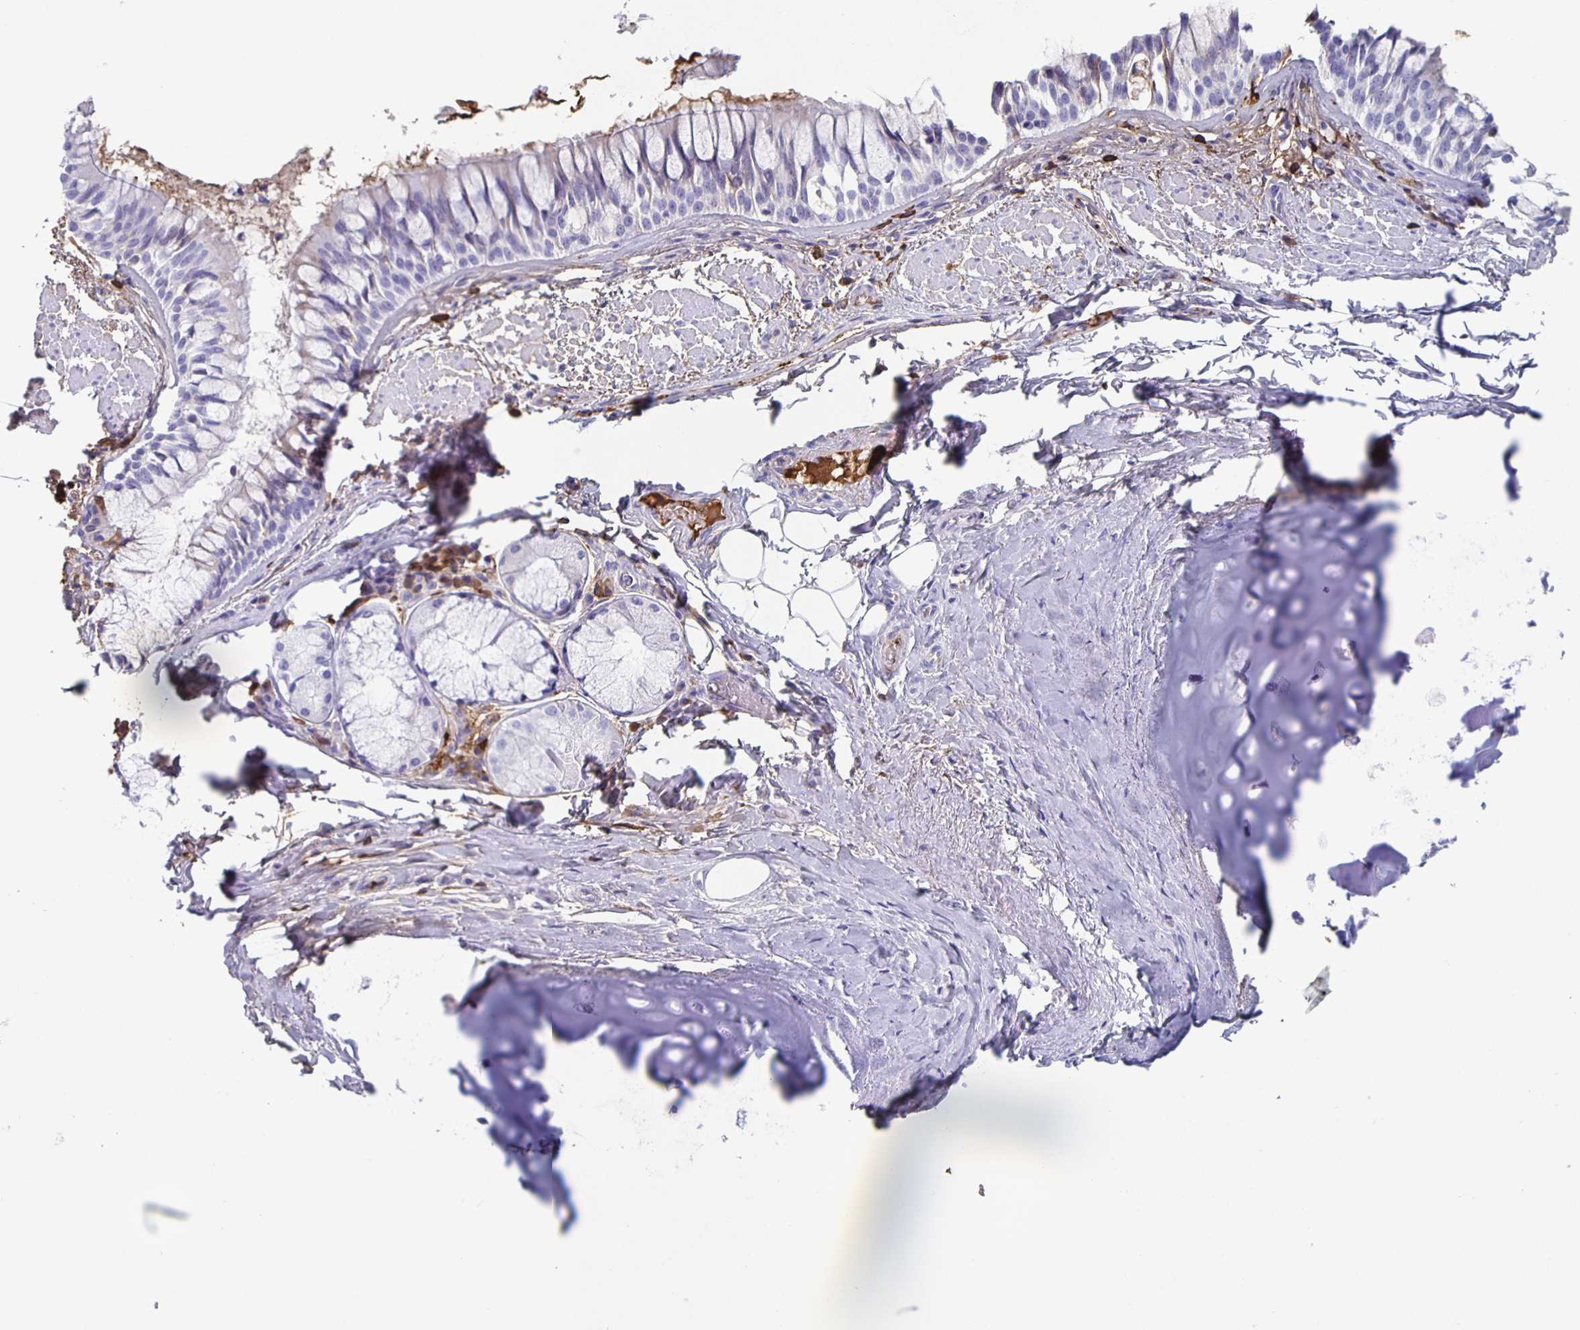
{"staining": {"intensity": "negative", "quantity": "none", "location": "none"}, "tissue": "adipose tissue", "cell_type": "Adipocytes", "image_type": "normal", "snomed": [{"axis": "morphology", "description": "Normal tissue, NOS"}, {"axis": "topography", "description": "Cartilage tissue"}, {"axis": "topography", "description": "Bronchus"}], "caption": "Immunohistochemical staining of benign human adipose tissue shows no significant positivity in adipocytes. (IHC, brightfield microscopy, high magnification).", "gene": "FGA", "patient": {"sex": "male", "age": 64}}